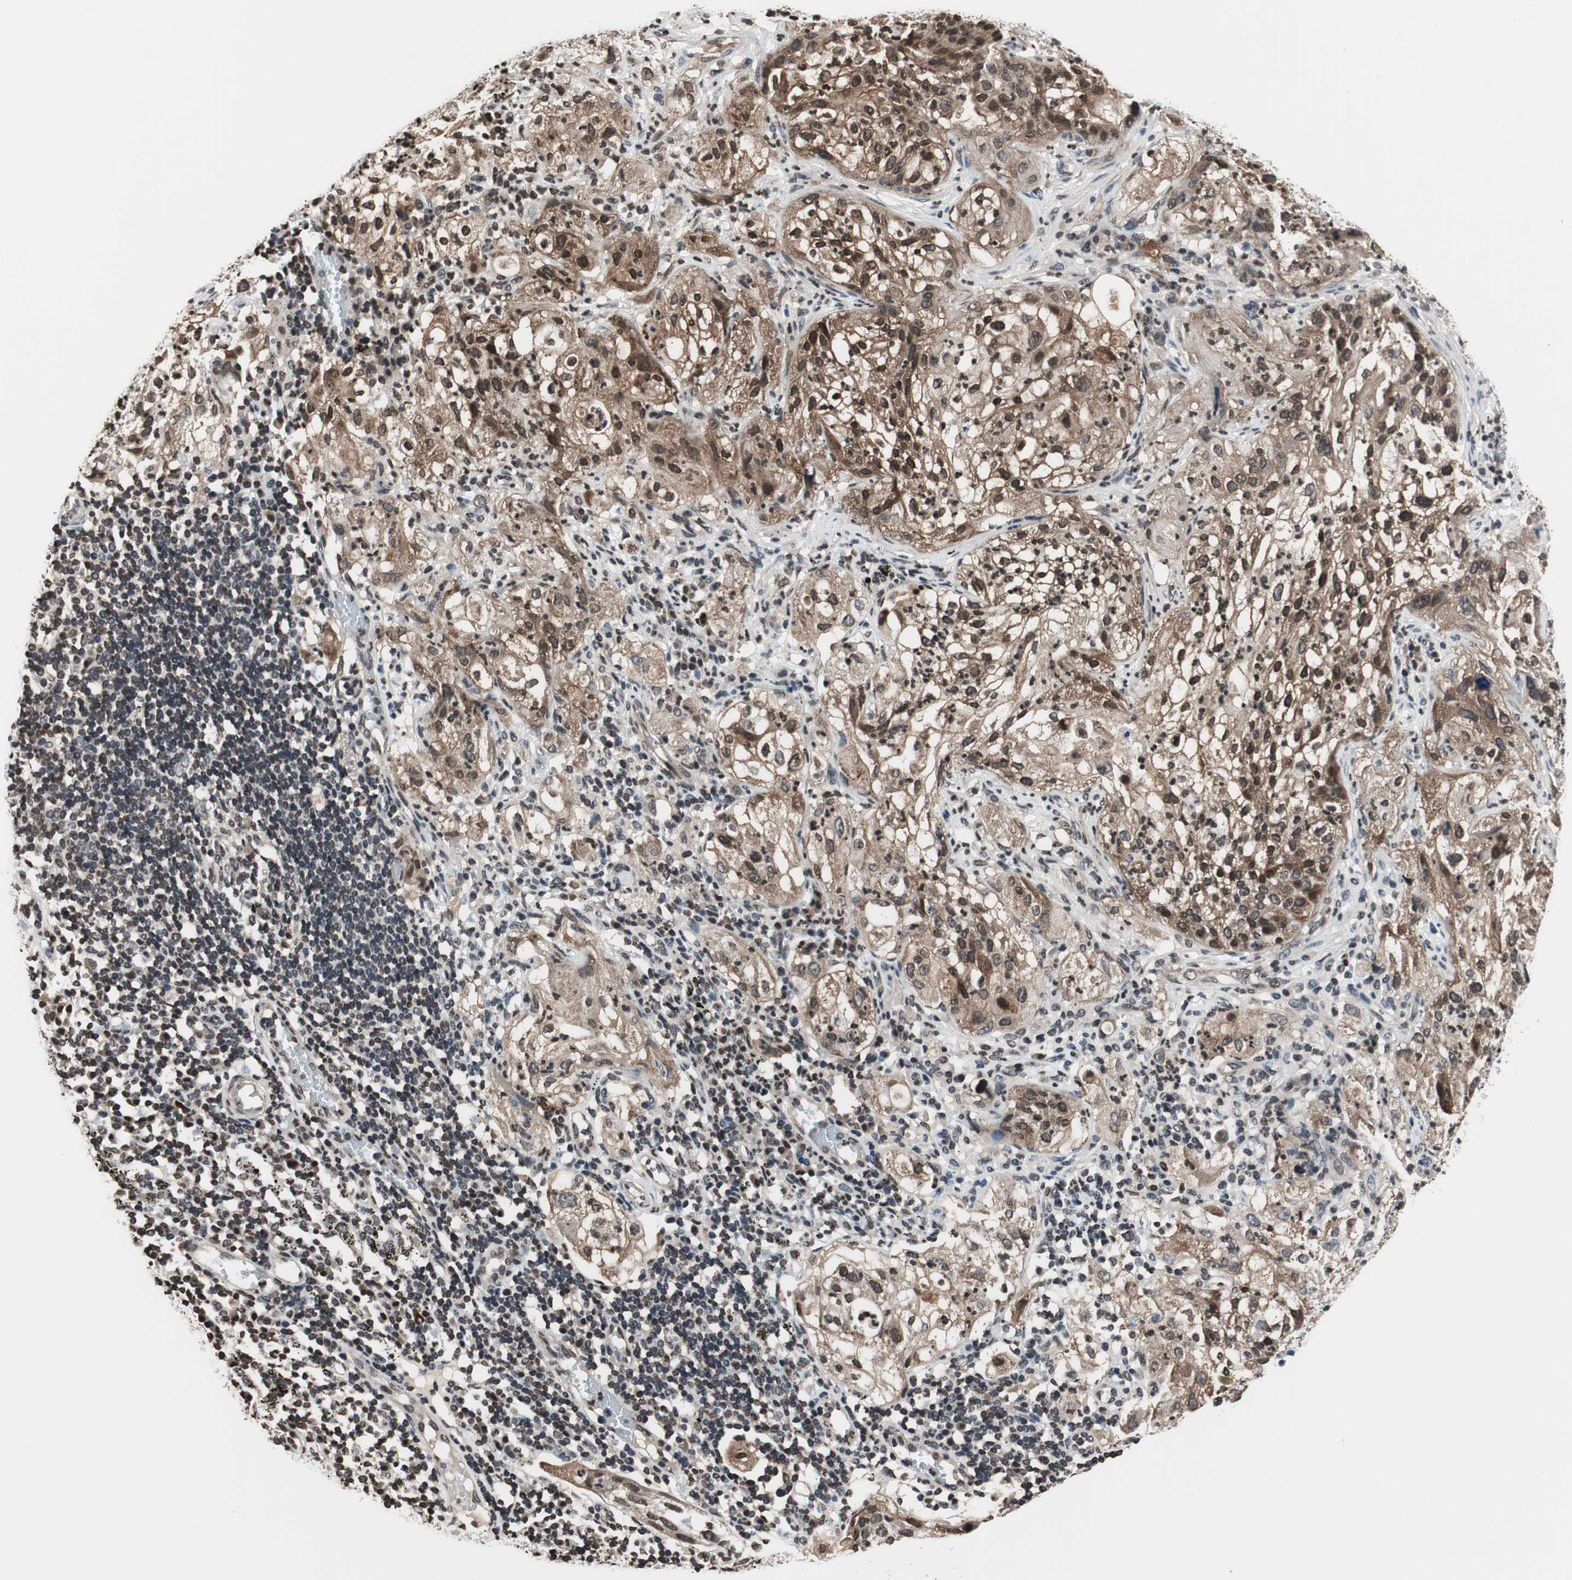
{"staining": {"intensity": "moderate", "quantity": ">75%", "location": "cytoplasmic/membranous,nuclear"}, "tissue": "lung cancer", "cell_type": "Tumor cells", "image_type": "cancer", "snomed": [{"axis": "morphology", "description": "Inflammation, NOS"}, {"axis": "morphology", "description": "Squamous cell carcinoma, NOS"}, {"axis": "topography", "description": "Lymph node"}, {"axis": "topography", "description": "Soft tissue"}, {"axis": "topography", "description": "Lung"}], "caption": "A micrograph of human lung squamous cell carcinoma stained for a protein shows moderate cytoplasmic/membranous and nuclear brown staining in tumor cells.", "gene": "RFC1", "patient": {"sex": "male", "age": 66}}